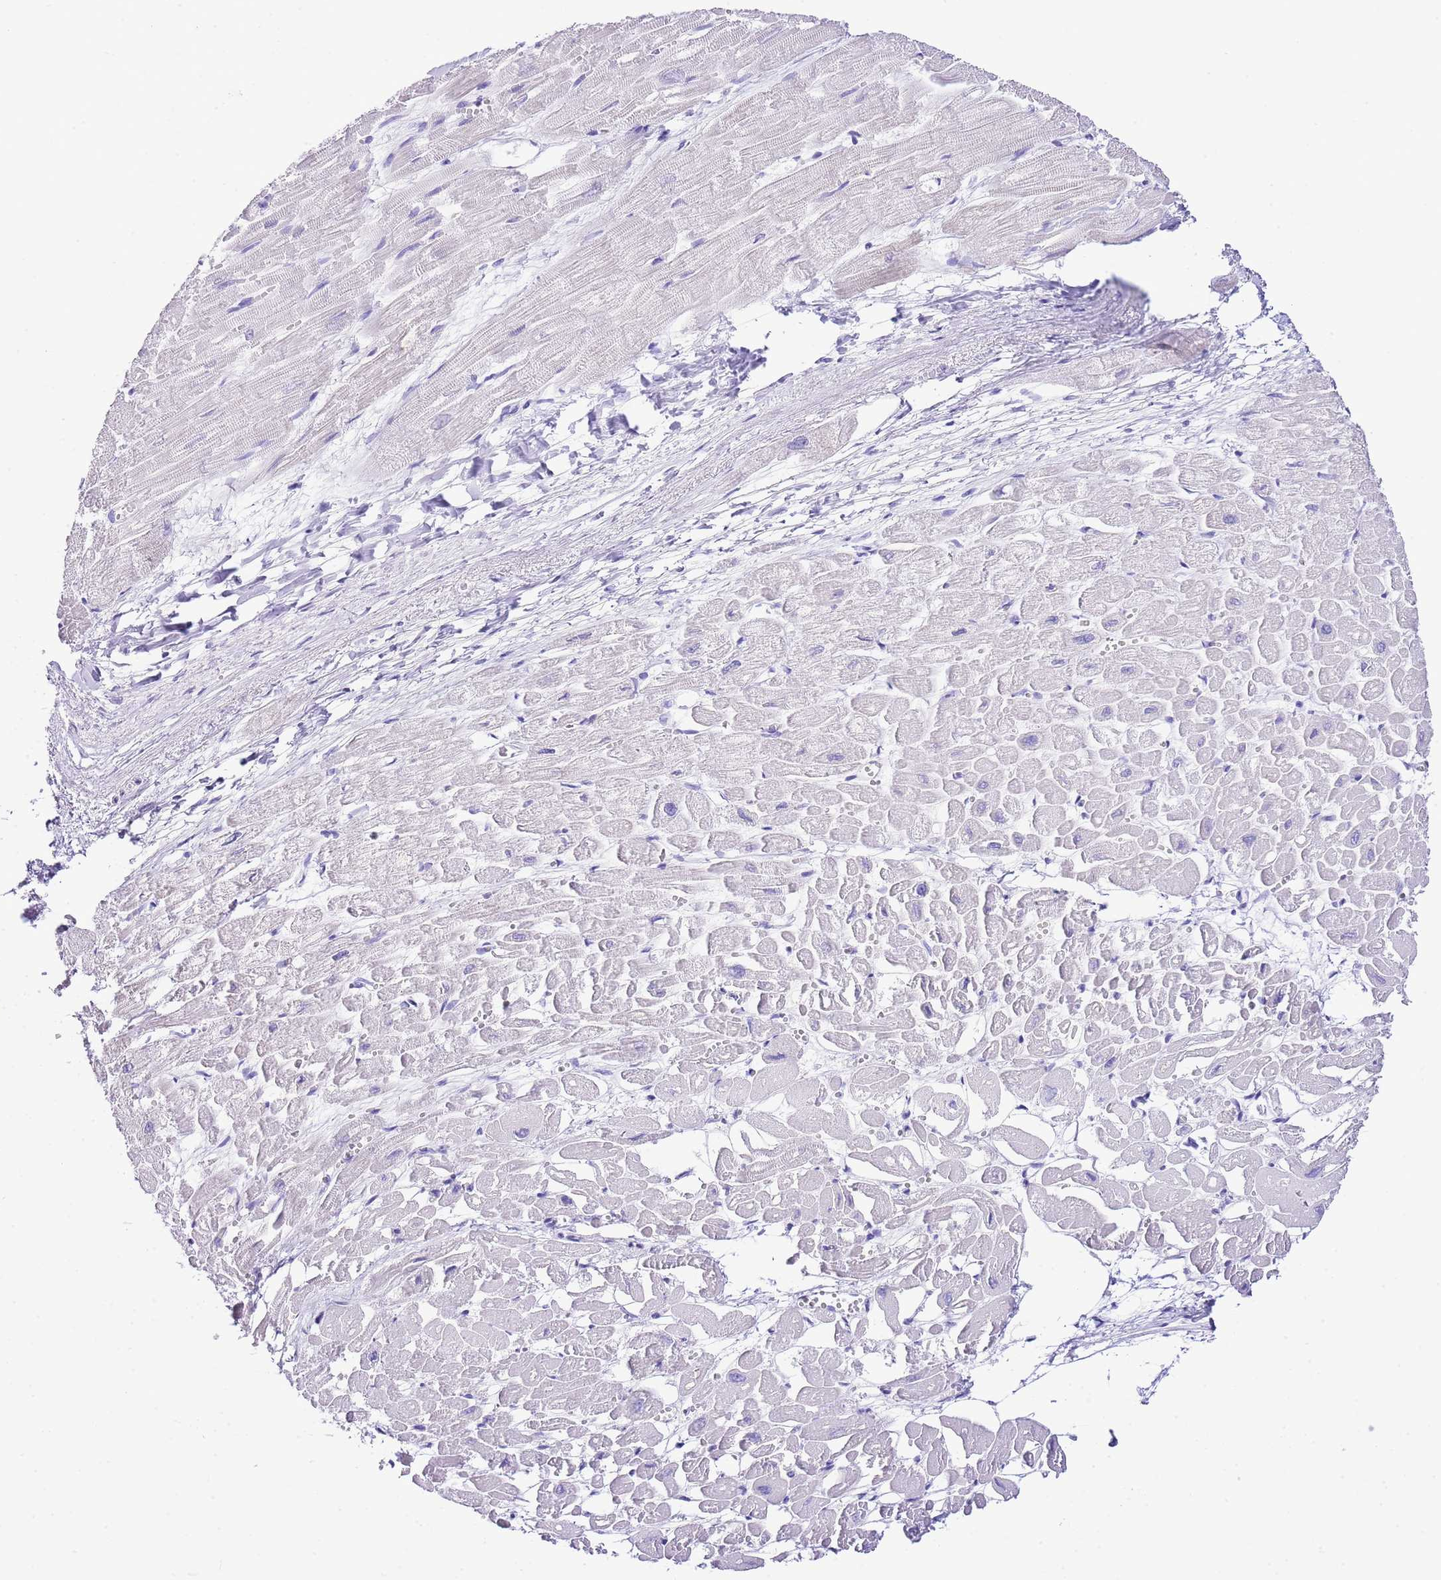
{"staining": {"intensity": "negative", "quantity": "none", "location": "none"}, "tissue": "heart muscle", "cell_type": "Cardiomyocytes", "image_type": "normal", "snomed": [{"axis": "morphology", "description": "Normal tissue, NOS"}, {"axis": "topography", "description": "Heart"}], "caption": "Cardiomyocytes are negative for protein expression in normal human heart muscle. The staining is performed using DAB (3,3'-diaminobenzidine) brown chromogen with nuclei counter-stained in using hematoxylin.", "gene": "KCNC1", "patient": {"sex": "male", "age": 54}}